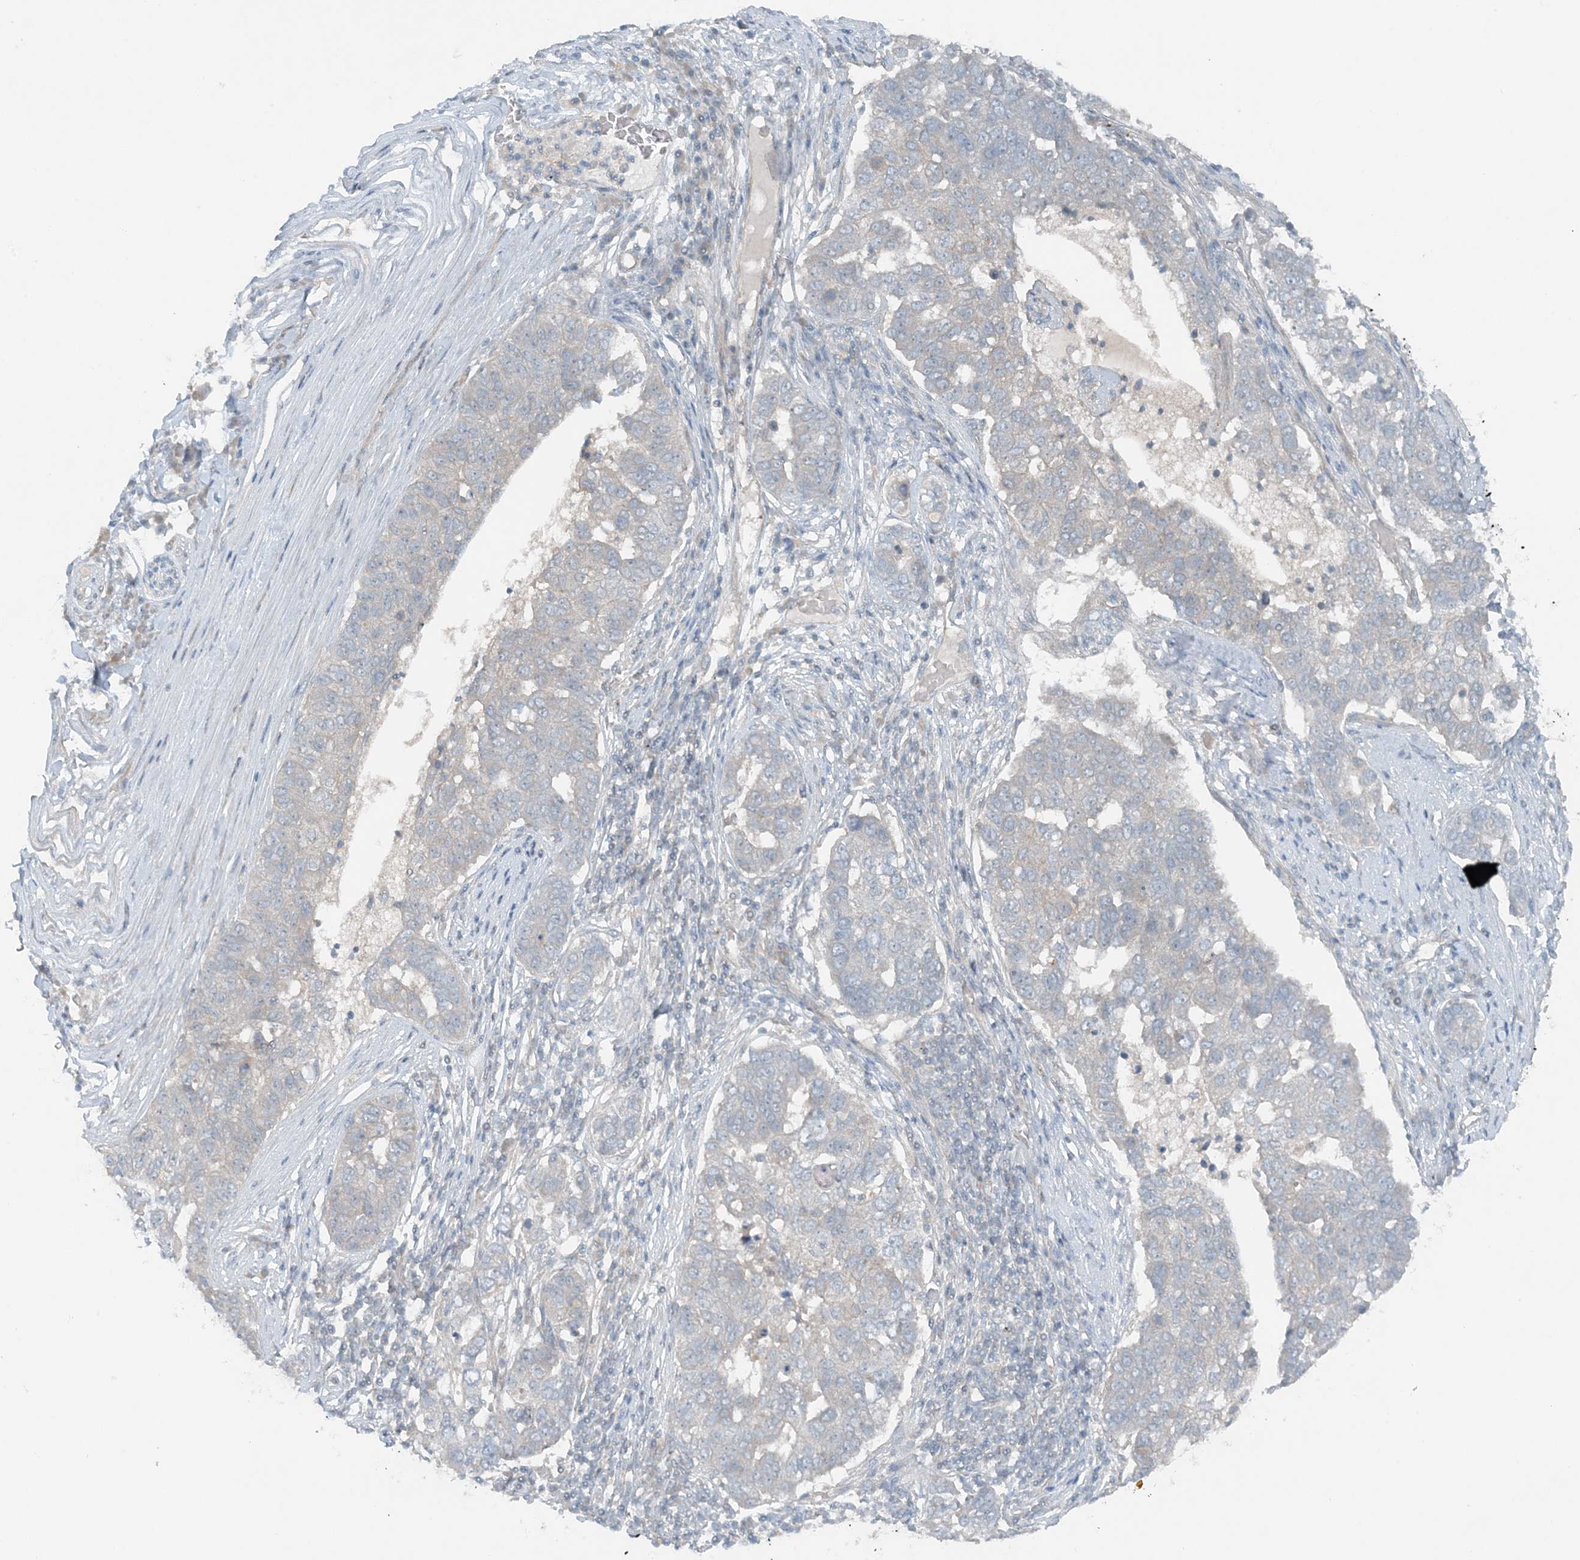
{"staining": {"intensity": "negative", "quantity": "none", "location": "none"}, "tissue": "pancreatic cancer", "cell_type": "Tumor cells", "image_type": "cancer", "snomed": [{"axis": "morphology", "description": "Adenocarcinoma, NOS"}, {"axis": "topography", "description": "Pancreas"}], "caption": "Tumor cells are negative for brown protein staining in adenocarcinoma (pancreatic).", "gene": "MITD1", "patient": {"sex": "female", "age": 61}}